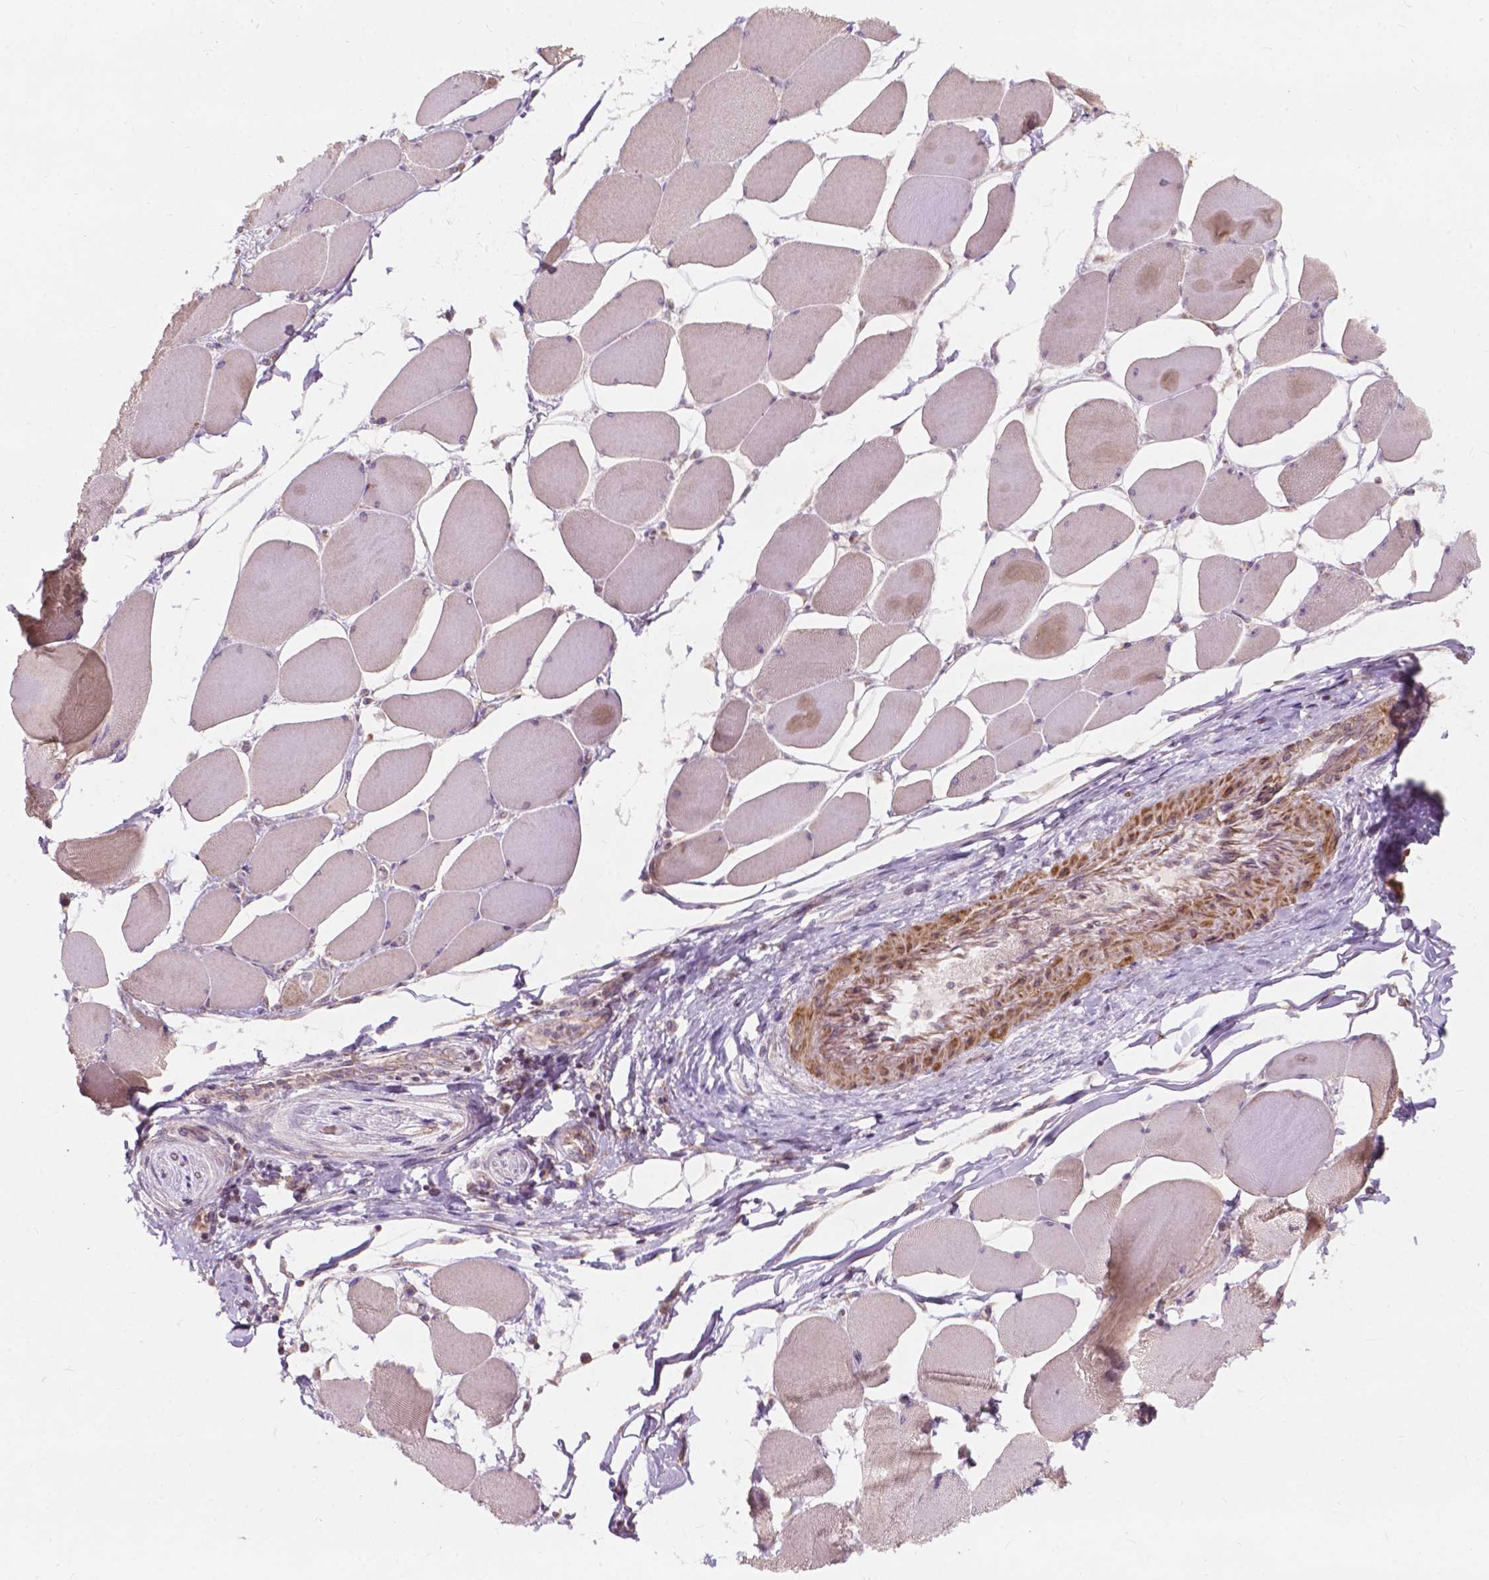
{"staining": {"intensity": "weak", "quantity": "25%-75%", "location": "cytoplasmic/membranous"}, "tissue": "skeletal muscle", "cell_type": "Myocytes", "image_type": "normal", "snomed": [{"axis": "morphology", "description": "Normal tissue, NOS"}, {"axis": "topography", "description": "Skeletal muscle"}], "caption": "A histopathology image of human skeletal muscle stained for a protein shows weak cytoplasmic/membranous brown staining in myocytes.", "gene": "NDUFA10", "patient": {"sex": "female", "age": 75}}